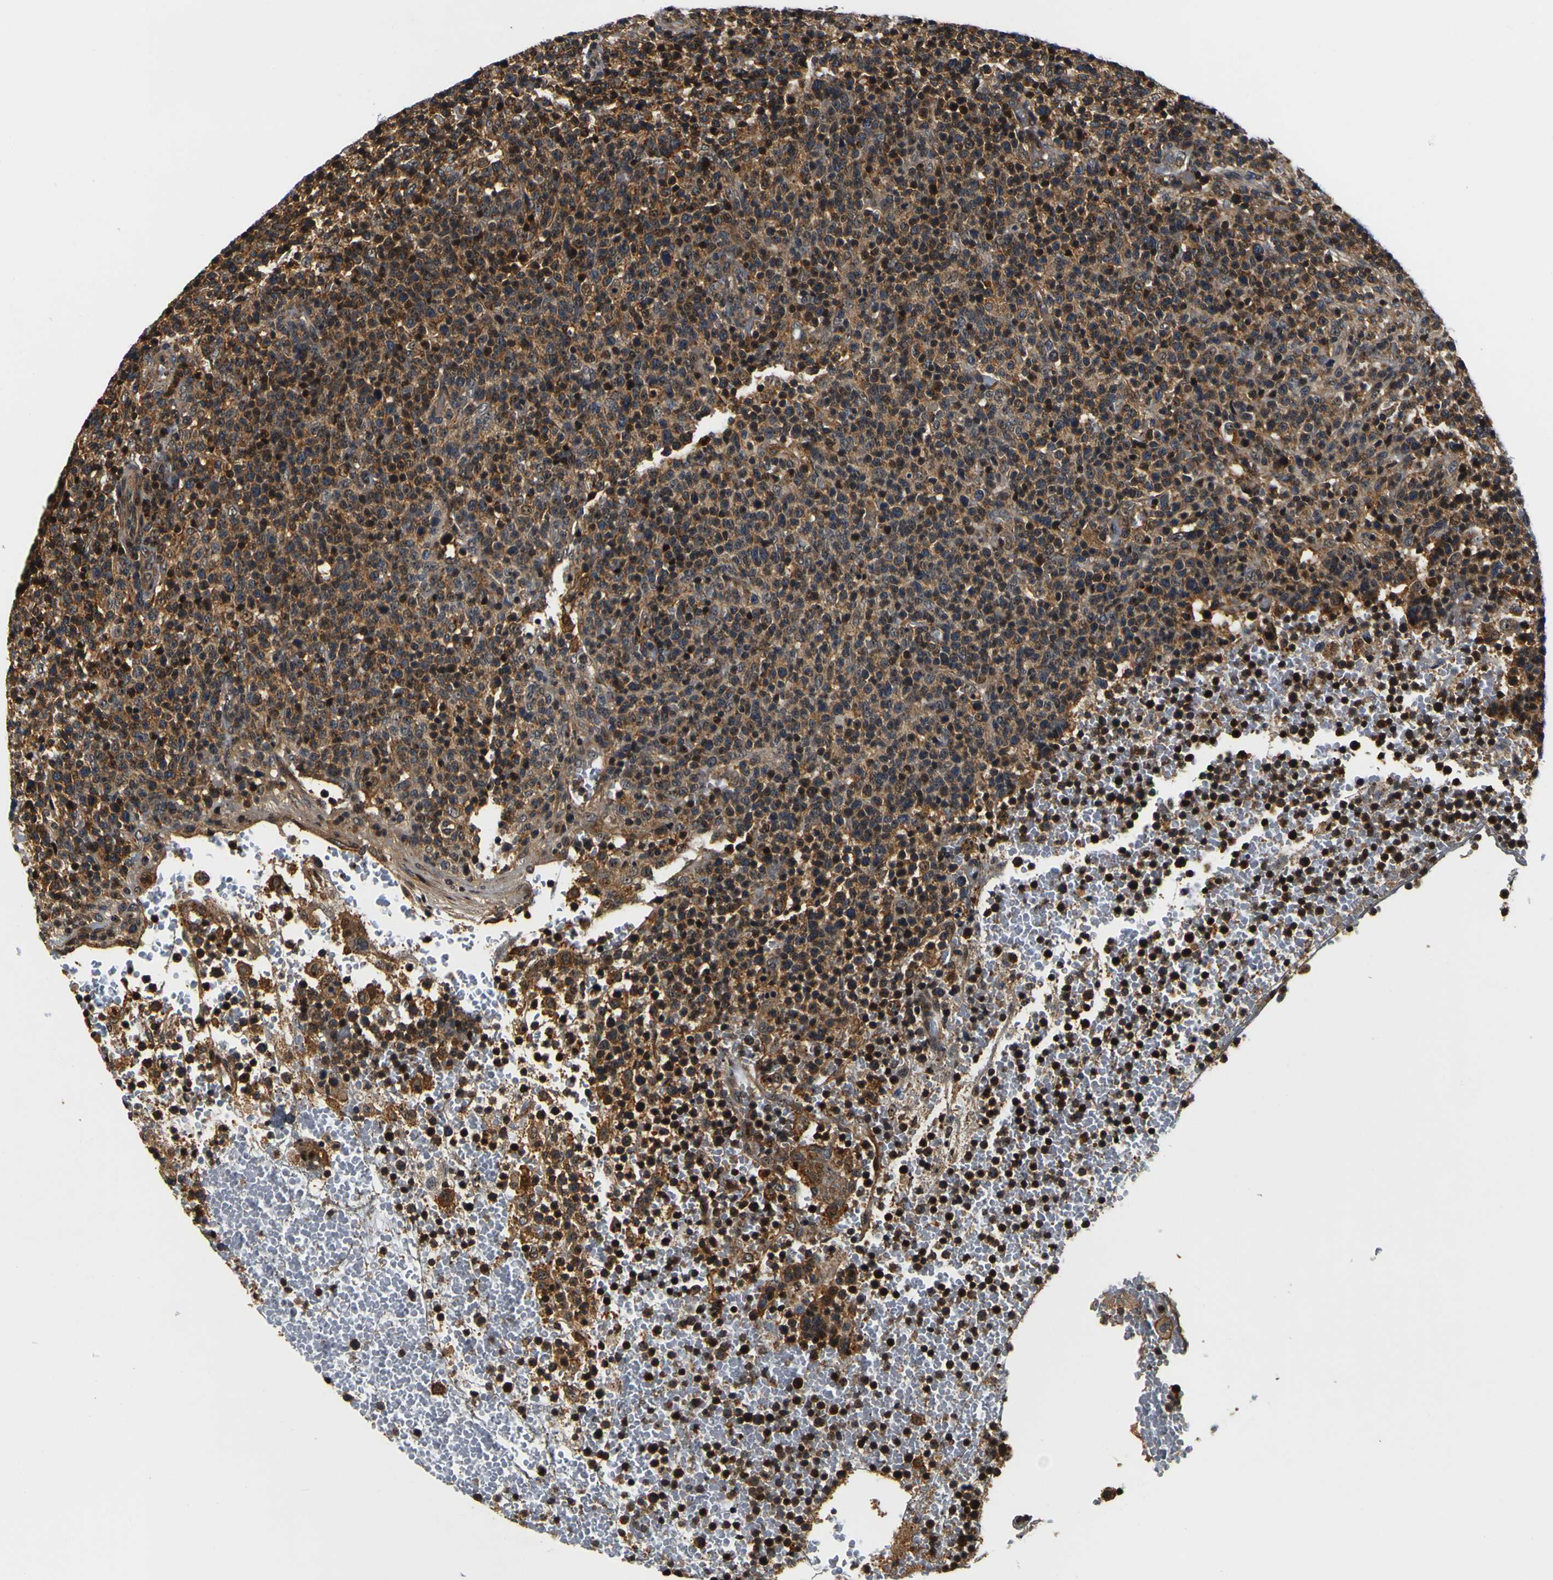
{"staining": {"intensity": "strong", "quantity": "25%-75%", "location": "cytoplasmic/membranous,nuclear"}, "tissue": "lymphoma", "cell_type": "Tumor cells", "image_type": "cancer", "snomed": [{"axis": "morphology", "description": "Malignant lymphoma, non-Hodgkin's type, High grade"}, {"axis": "topography", "description": "Lymph node"}], "caption": "Human malignant lymphoma, non-Hodgkin's type (high-grade) stained for a protein (brown) displays strong cytoplasmic/membranous and nuclear positive positivity in approximately 25%-75% of tumor cells.", "gene": "LRP4", "patient": {"sex": "male", "age": 61}}